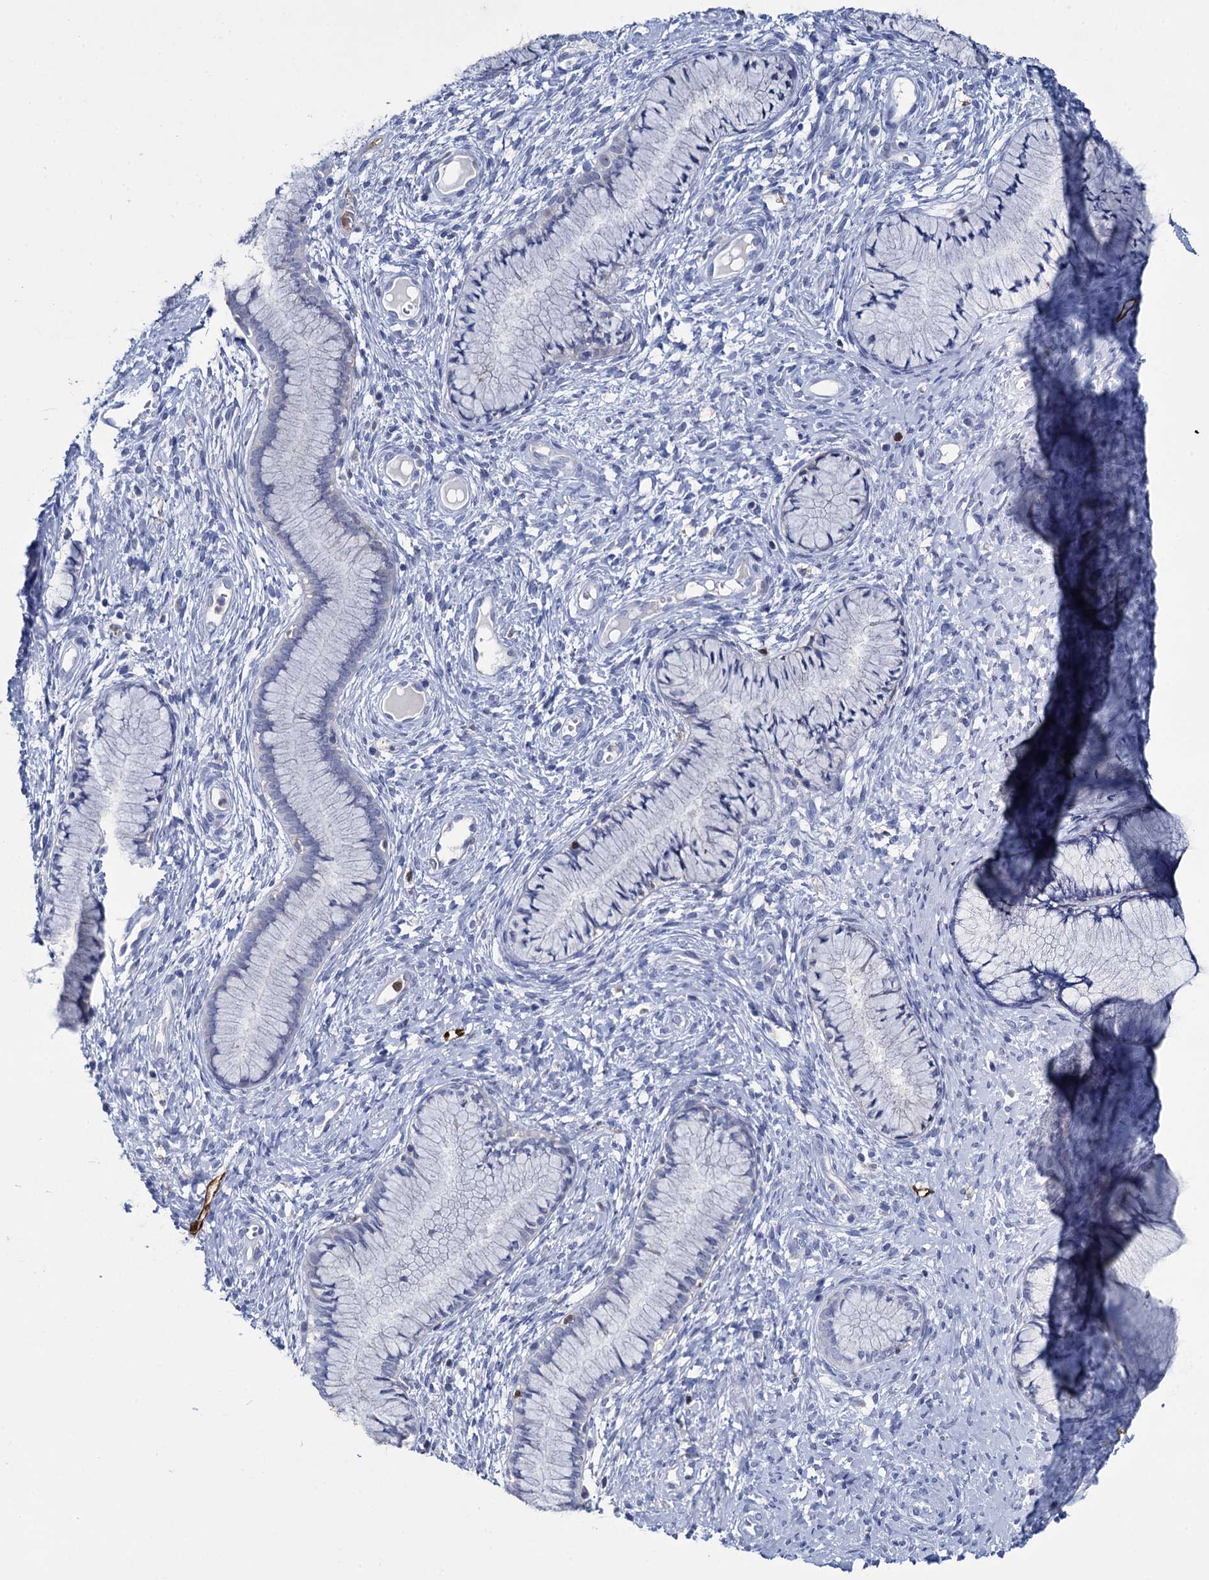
{"staining": {"intensity": "negative", "quantity": "none", "location": "none"}, "tissue": "cervix", "cell_type": "Glandular cells", "image_type": "normal", "snomed": [{"axis": "morphology", "description": "Normal tissue, NOS"}, {"axis": "topography", "description": "Cervix"}], "caption": "A high-resolution photomicrograph shows immunohistochemistry (IHC) staining of normal cervix, which demonstrates no significant expression in glandular cells.", "gene": "FABP5", "patient": {"sex": "female", "age": 42}}